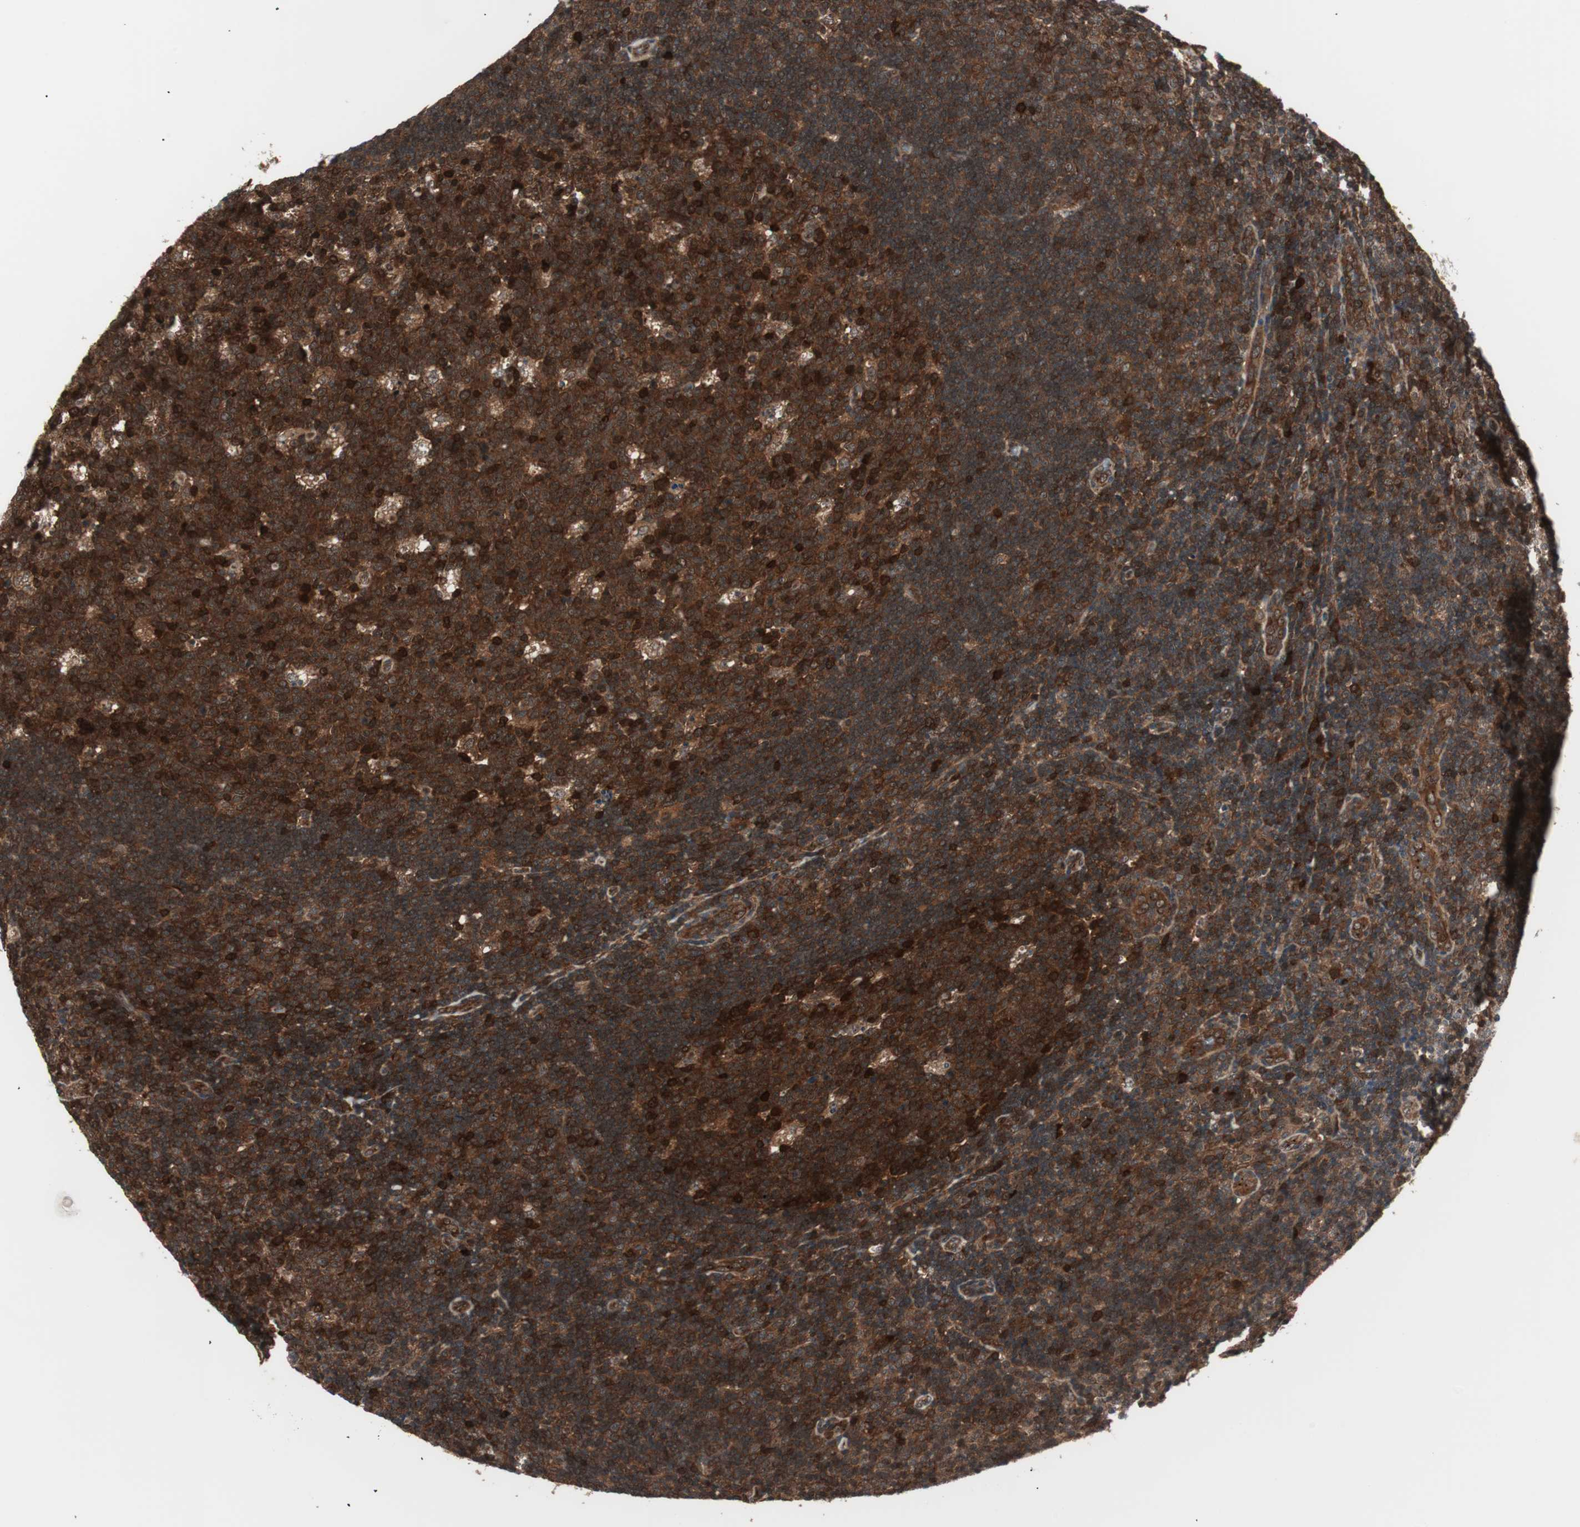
{"staining": {"intensity": "strong", "quantity": ">75%", "location": "cytoplasmic/membranous"}, "tissue": "lymph node", "cell_type": "Germinal center cells", "image_type": "normal", "snomed": [{"axis": "morphology", "description": "Normal tissue, NOS"}, {"axis": "topography", "description": "Lymph node"}, {"axis": "topography", "description": "Salivary gland"}], "caption": "Immunohistochemistry (IHC) of benign human lymph node exhibits high levels of strong cytoplasmic/membranous staining in about >75% of germinal center cells.", "gene": "PRKG2", "patient": {"sex": "male", "age": 8}}